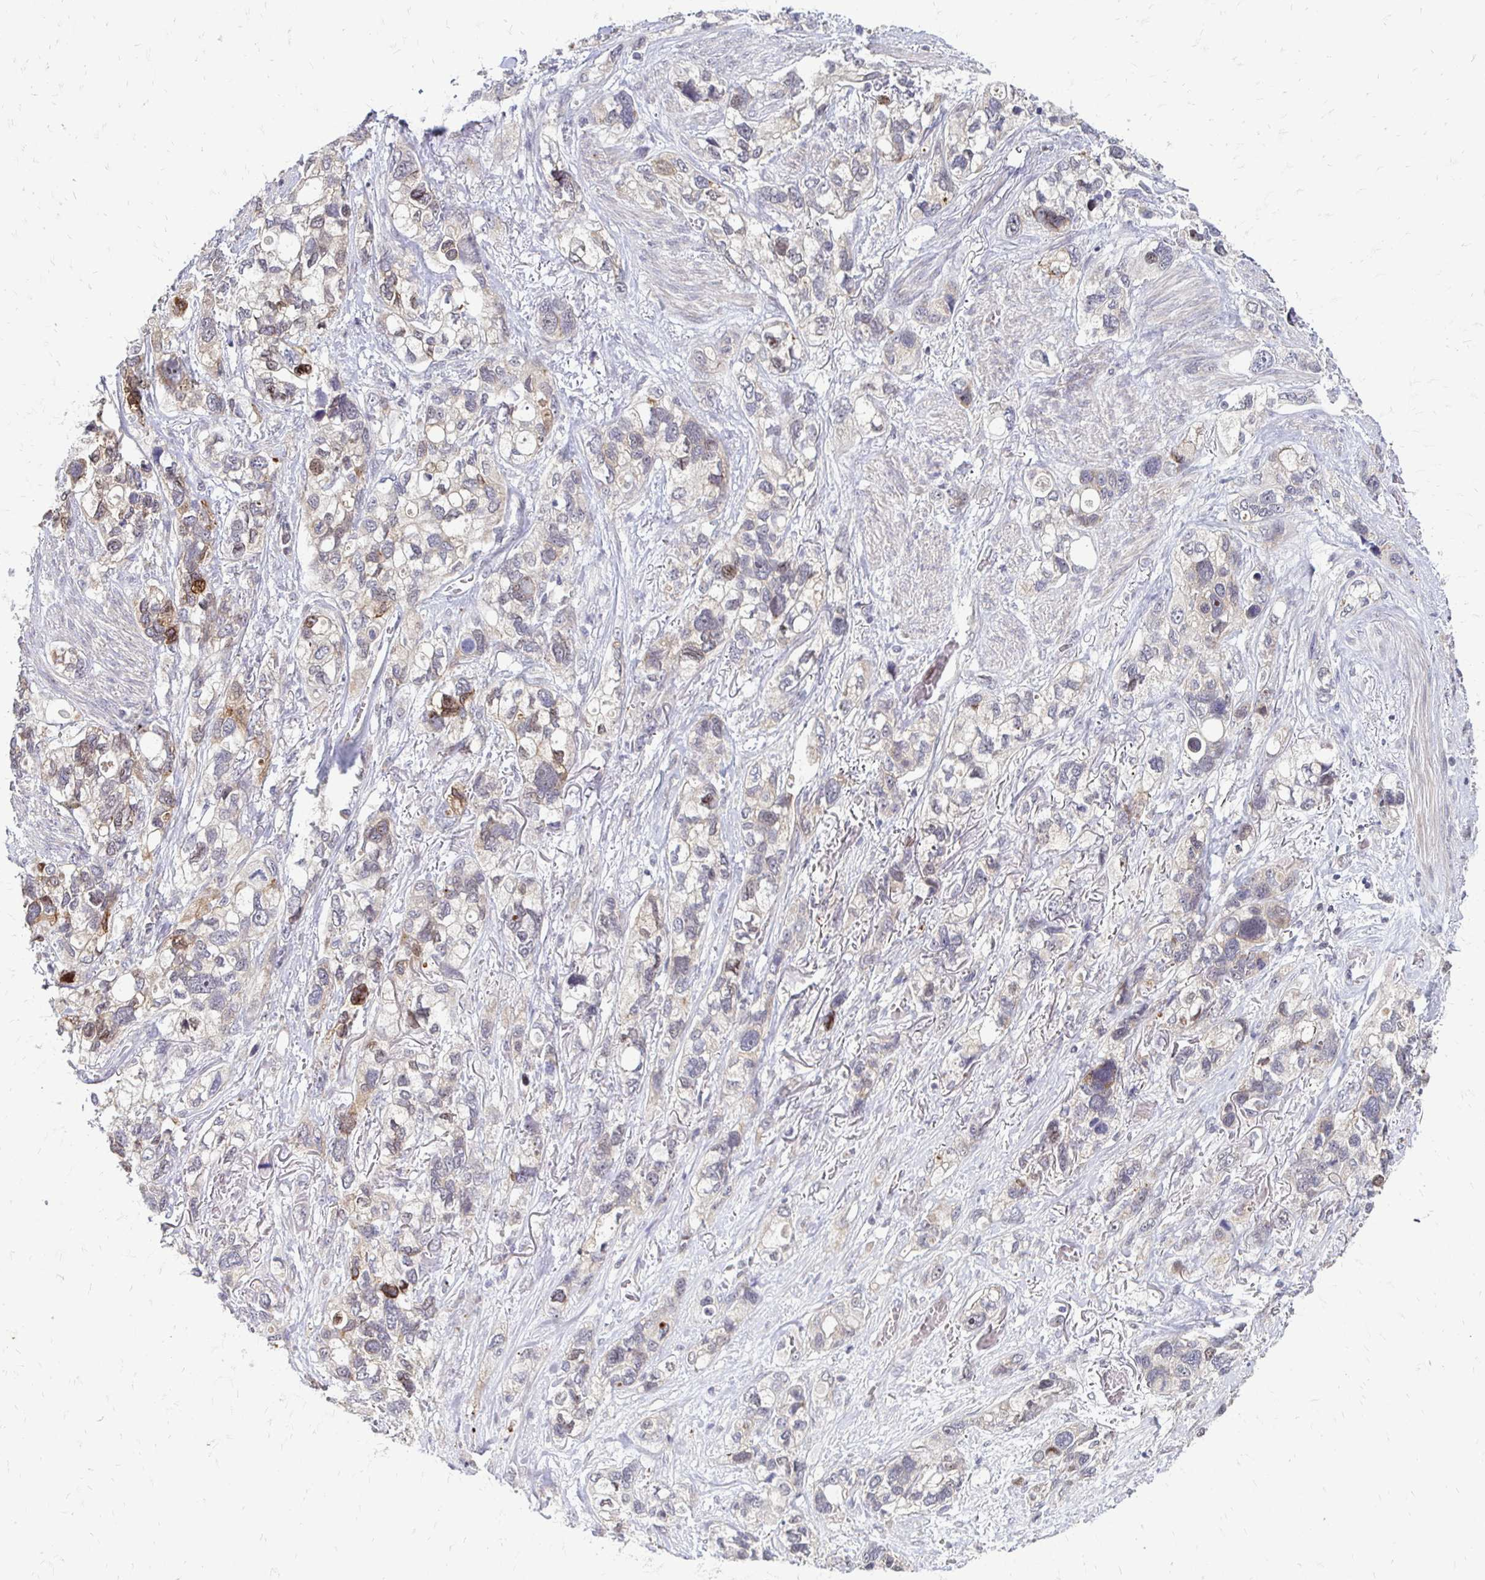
{"staining": {"intensity": "weak", "quantity": "25%-75%", "location": "cytoplasmic/membranous"}, "tissue": "stomach cancer", "cell_type": "Tumor cells", "image_type": "cancer", "snomed": [{"axis": "morphology", "description": "Adenocarcinoma, NOS"}, {"axis": "topography", "description": "Stomach, upper"}], "caption": "Tumor cells show low levels of weak cytoplasmic/membranous expression in about 25%-75% of cells in stomach cancer (adenocarcinoma).", "gene": "TRIR", "patient": {"sex": "female", "age": 81}}